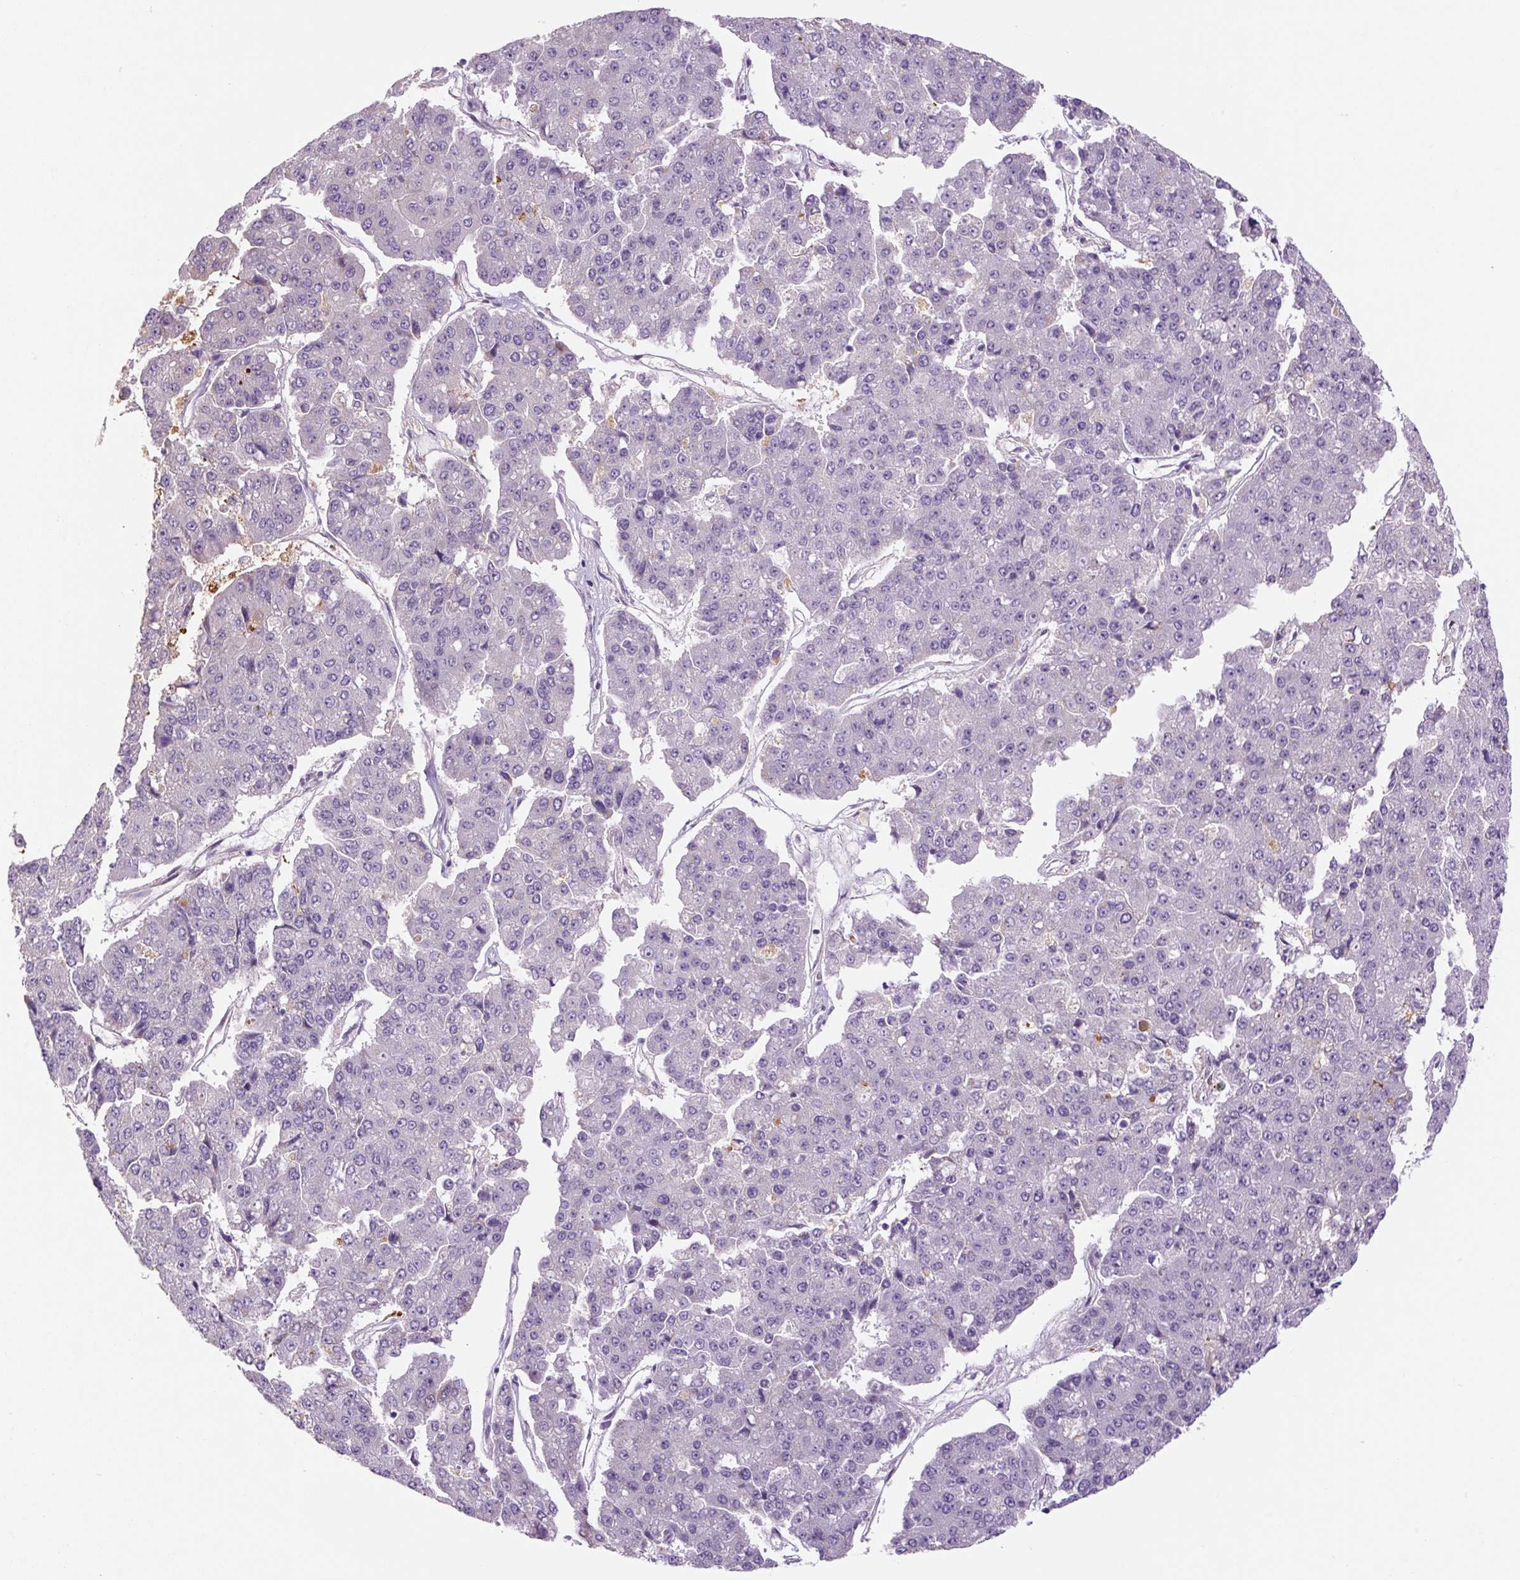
{"staining": {"intensity": "negative", "quantity": "none", "location": "none"}, "tissue": "pancreatic cancer", "cell_type": "Tumor cells", "image_type": "cancer", "snomed": [{"axis": "morphology", "description": "Adenocarcinoma, NOS"}, {"axis": "topography", "description": "Pancreas"}], "caption": "There is no significant staining in tumor cells of adenocarcinoma (pancreatic).", "gene": "FUT10", "patient": {"sex": "male", "age": 50}}